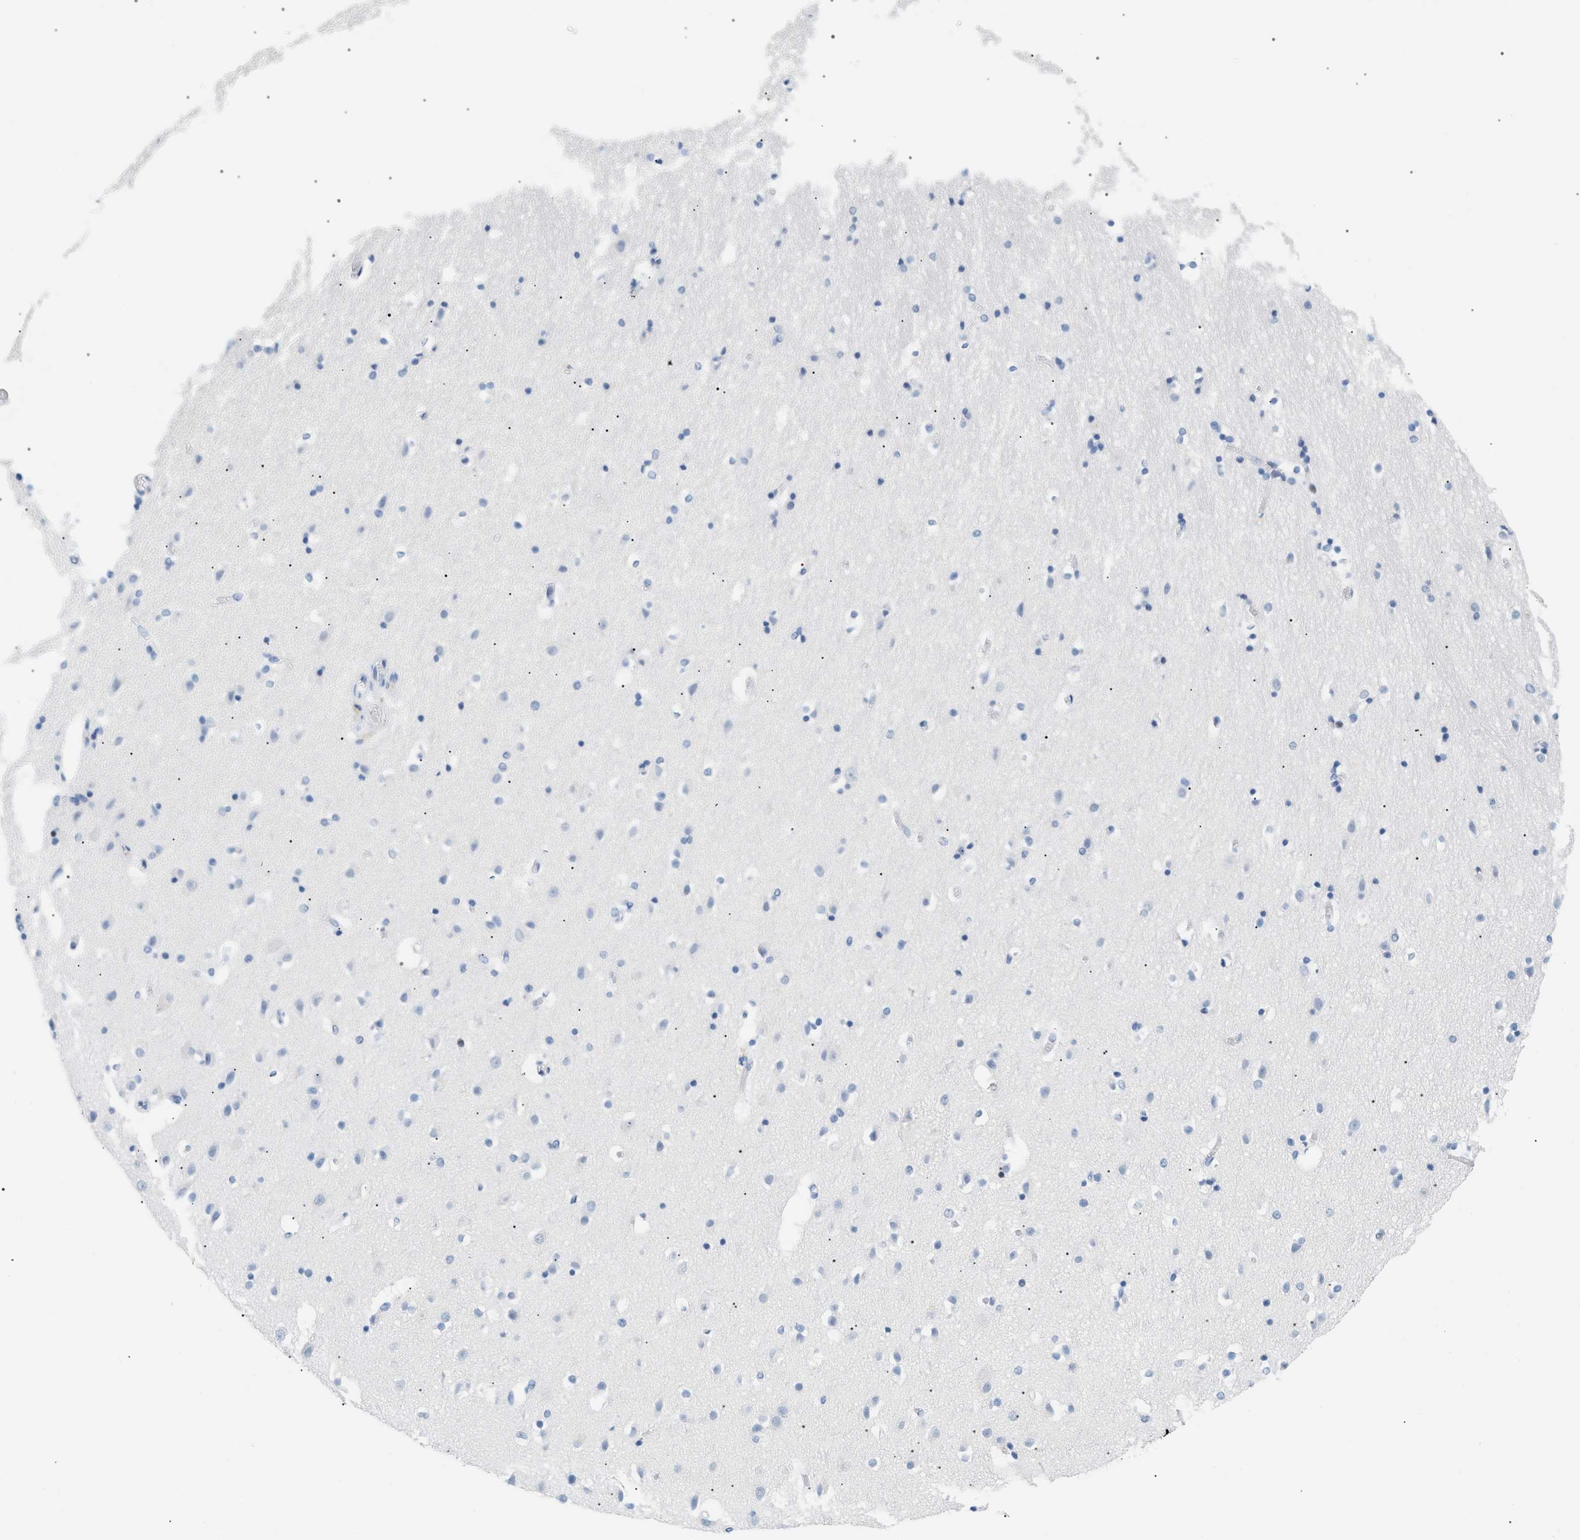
{"staining": {"intensity": "negative", "quantity": "none", "location": "none"}, "tissue": "hippocampus", "cell_type": "Glial cells", "image_type": "normal", "snomed": [{"axis": "morphology", "description": "Normal tissue, NOS"}, {"axis": "topography", "description": "Hippocampus"}], "caption": "Immunohistochemistry of unremarkable human hippocampus reveals no staining in glial cells. (Stains: DAB (3,3'-diaminobenzidine) immunohistochemistry (IHC) with hematoxylin counter stain, Microscopy: brightfield microscopy at high magnification).", "gene": "CFH", "patient": {"sex": "male", "age": 45}}